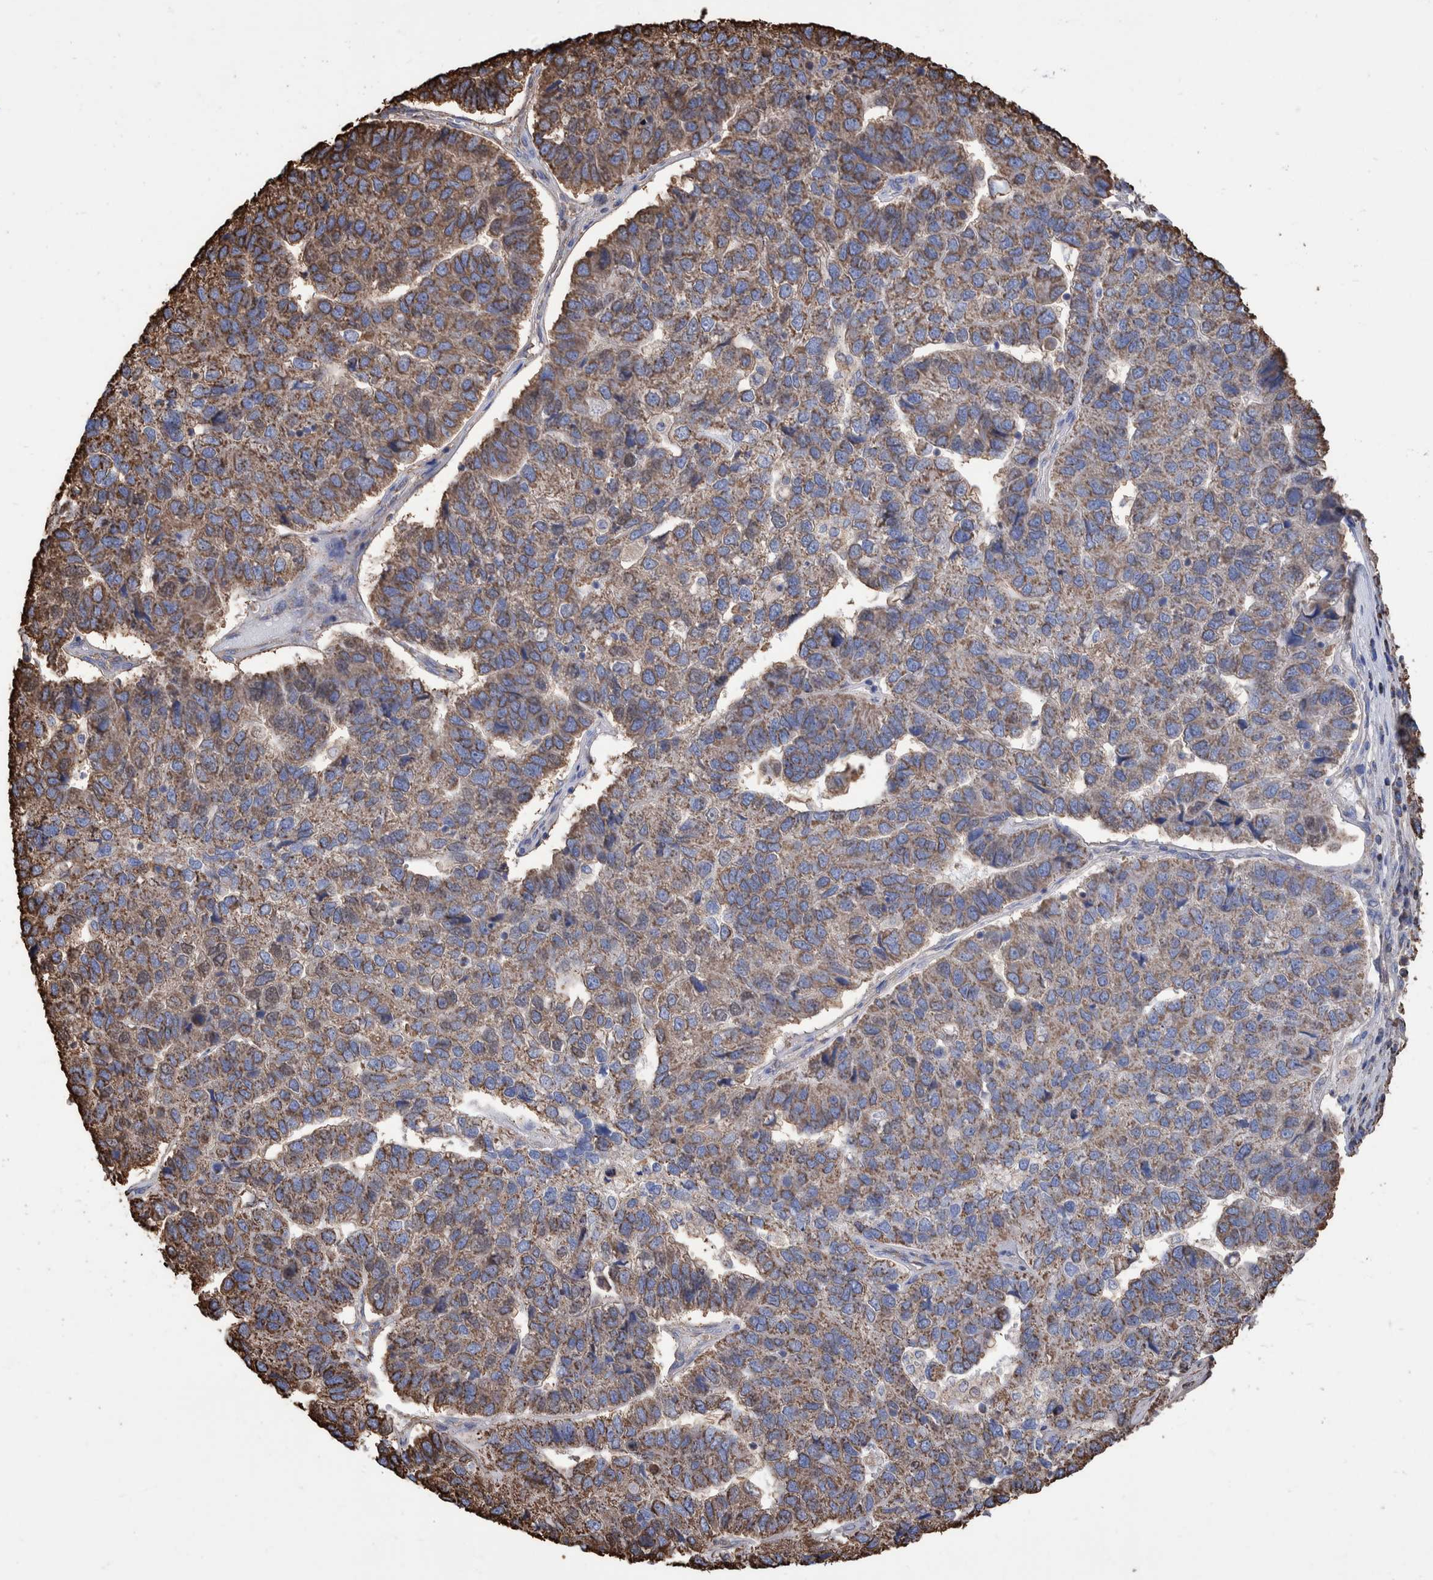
{"staining": {"intensity": "moderate", "quantity": ">75%", "location": "cytoplasmic/membranous"}, "tissue": "pancreatic cancer", "cell_type": "Tumor cells", "image_type": "cancer", "snomed": [{"axis": "morphology", "description": "Adenocarcinoma, NOS"}, {"axis": "topography", "description": "Pancreas"}], "caption": "High-magnification brightfield microscopy of pancreatic cancer stained with DAB (brown) and counterstained with hematoxylin (blue). tumor cells exhibit moderate cytoplasmic/membranous staining is present in about>75% of cells.", "gene": "VPS26C", "patient": {"sex": "female", "age": 61}}